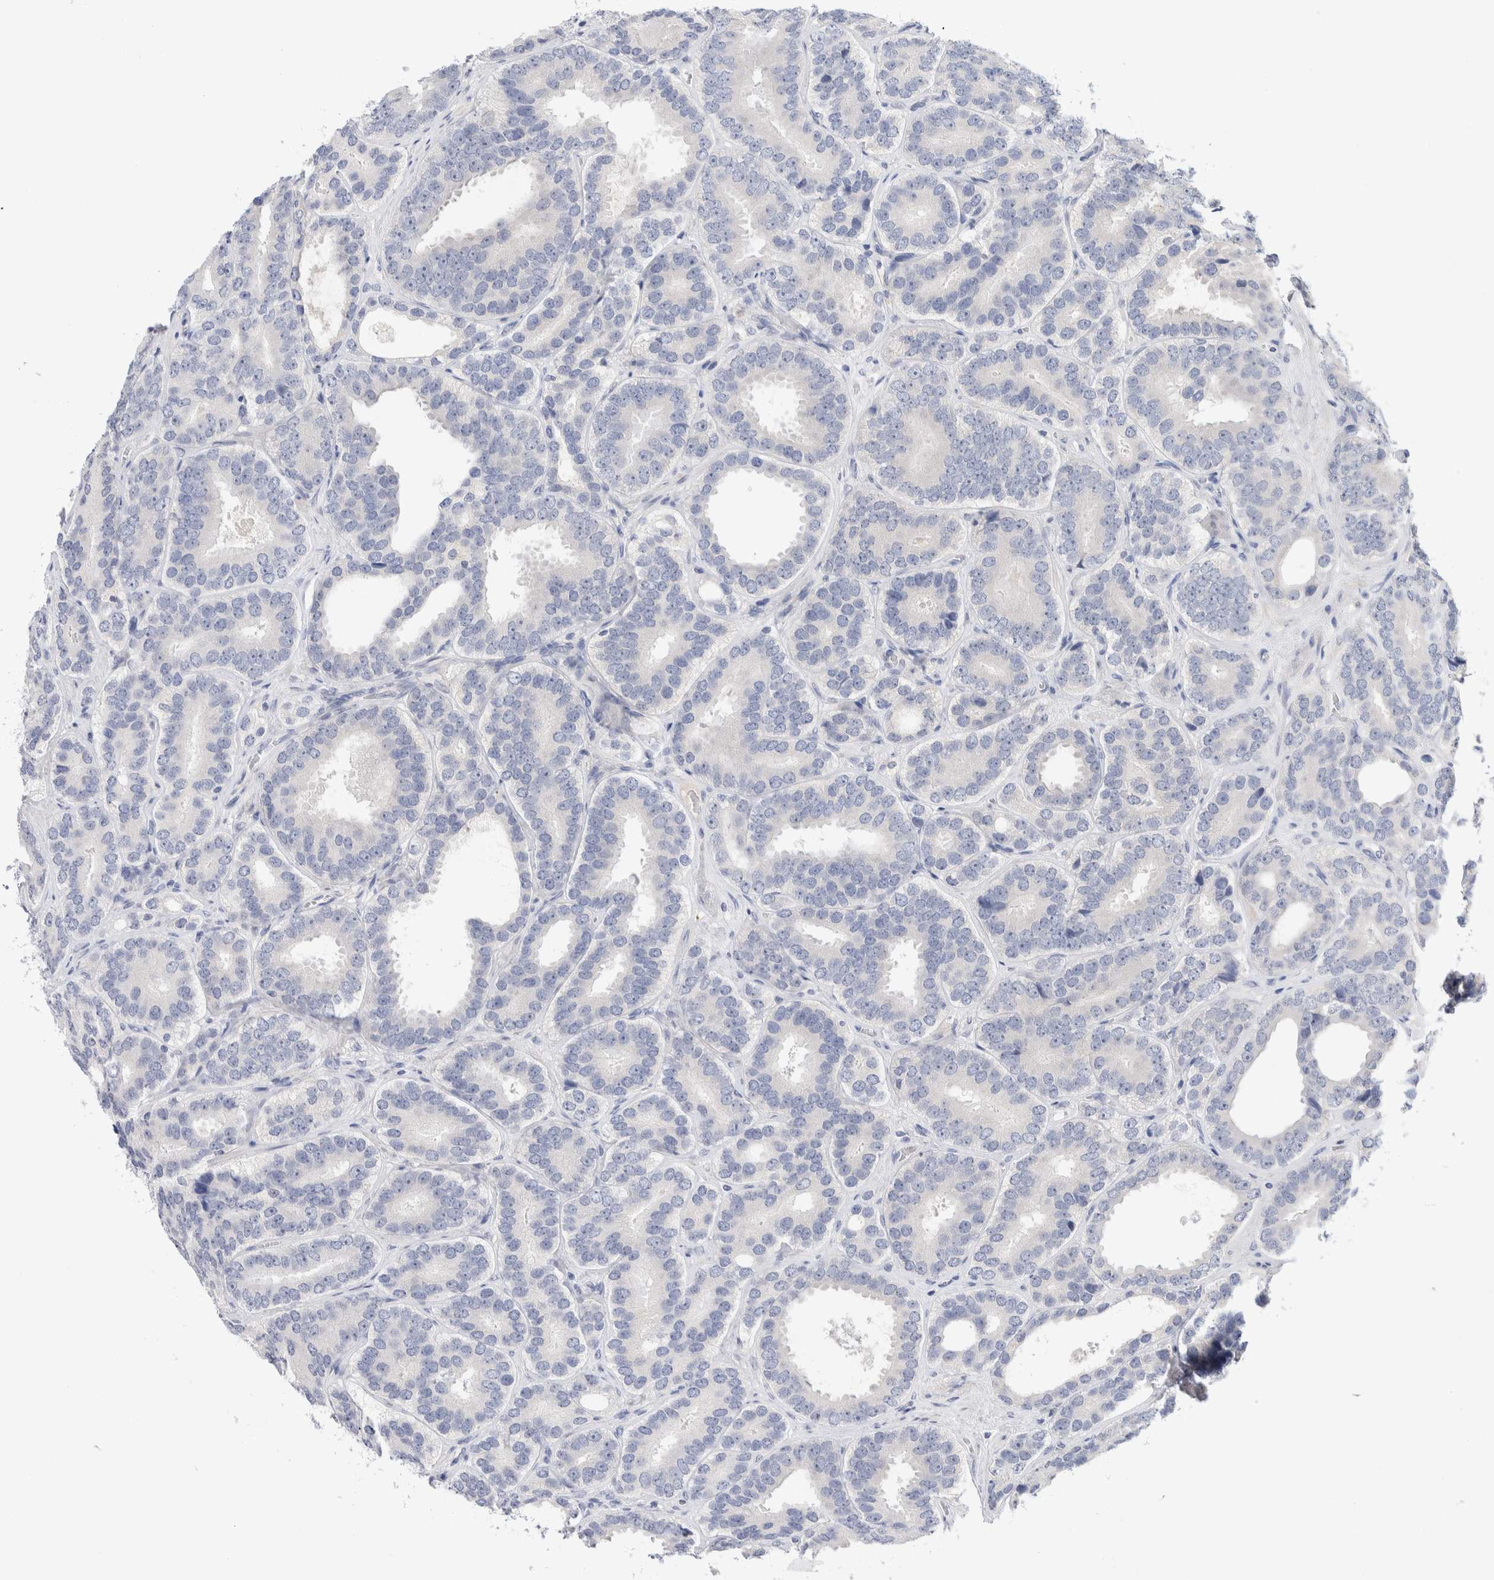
{"staining": {"intensity": "negative", "quantity": "none", "location": "none"}, "tissue": "prostate cancer", "cell_type": "Tumor cells", "image_type": "cancer", "snomed": [{"axis": "morphology", "description": "Adenocarcinoma, High grade"}, {"axis": "topography", "description": "Prostate"}], "caption": "Tumor cells show no significant protein expression in prostate cancer (high-grade adenocarcinoma).", "gene": "DNAJB6", "patient": {"sex": "male", "age": 56}}